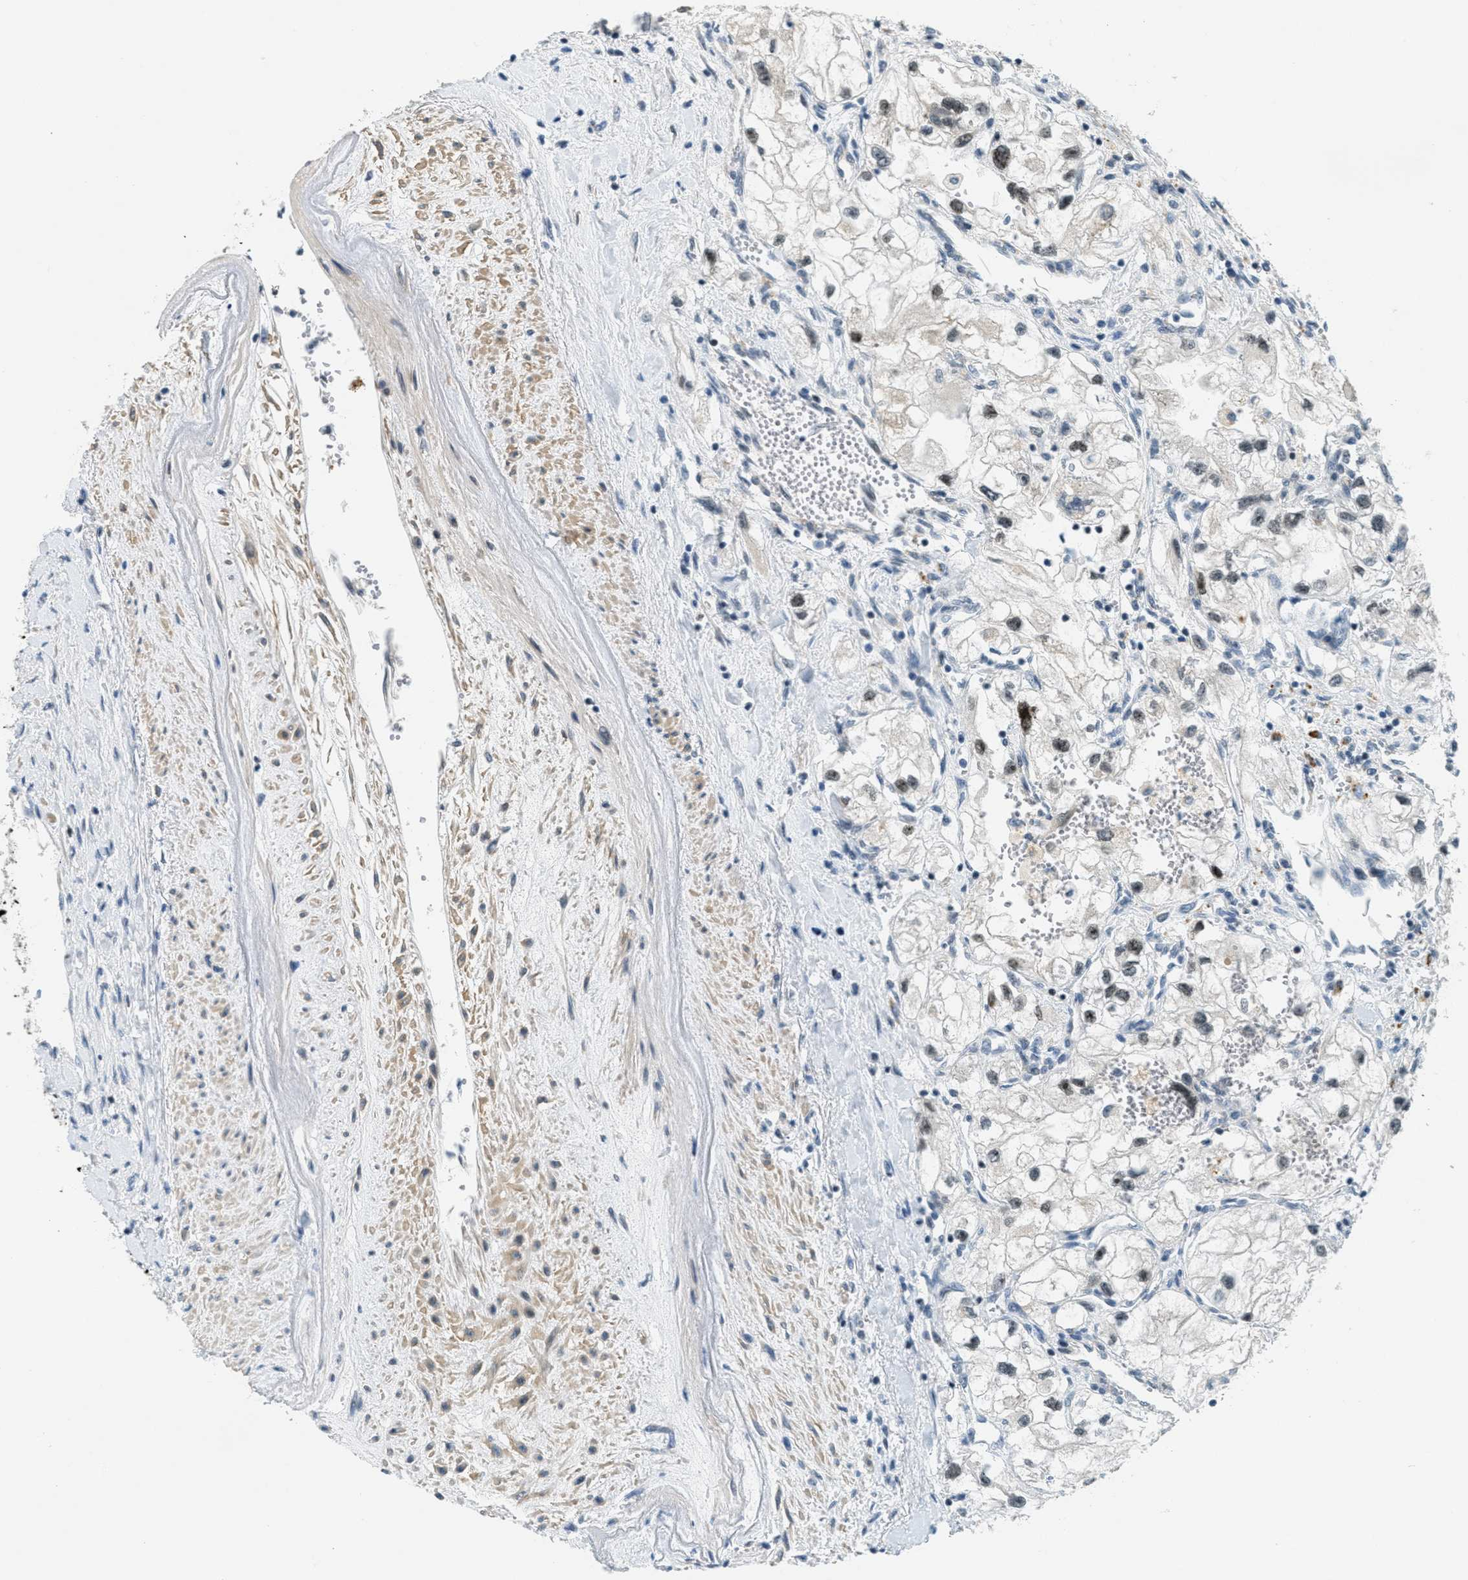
{"staining": {"intensity": "moderate", "quantity": "25%-75%", "location": "nuclear"}, "tissue": "renal cancer", "cell_type": "Tumor cells", "image_type": "cancer", "snomed": [{"axis": "morphology", "description": "Adenocarcinoma, NOS"}, {"axis": "topography", "description": "Kidney"}], "caption": "This is a histology image of immunohistochemistry staining of renal cancer (adenocarcinoma), which shows moderate expression in the nuclear of tumor cells.", "gene": "DDX47", "patient": {"sex": "female", "age": 70}}